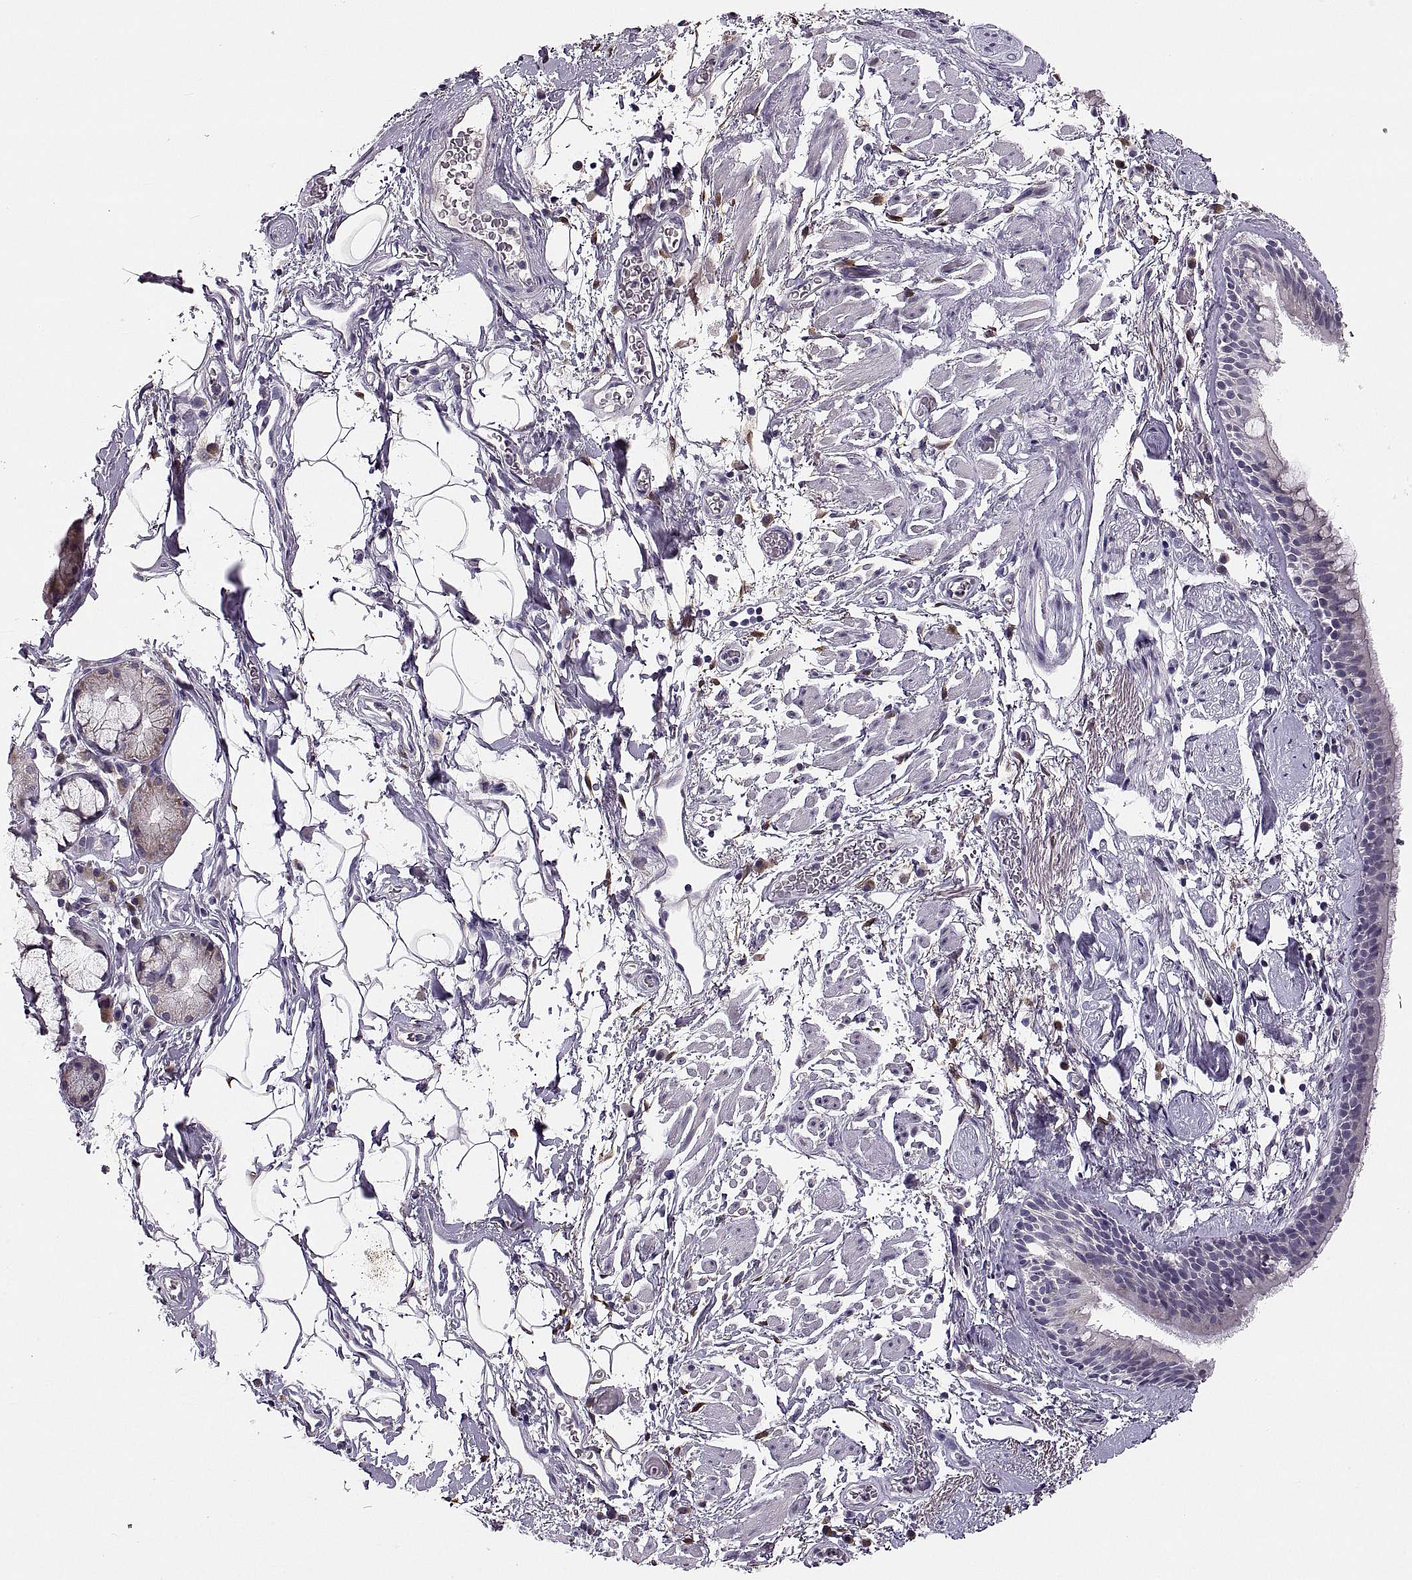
{"staining": {"intensity": "negative", "quantity": "none", "location": "none"}, "tissue": "bronchus", "cell_type": "Respiratory epithelial cells", "image_type": "normal", "snomed": [{"axis": "morphology", "description": "Normal tissue, NOS"}, {"axis": "topography", "description": "Cartilage tissue"}, {"axis": "topography", "description": "Bronchus"}], "caption": "This is an IHC photomicrograph of normal bronchus. There is no positivity in respiratory epithelial cells.", "gene": "ADH6", "patient": {"sex": "male", "age": 58}}